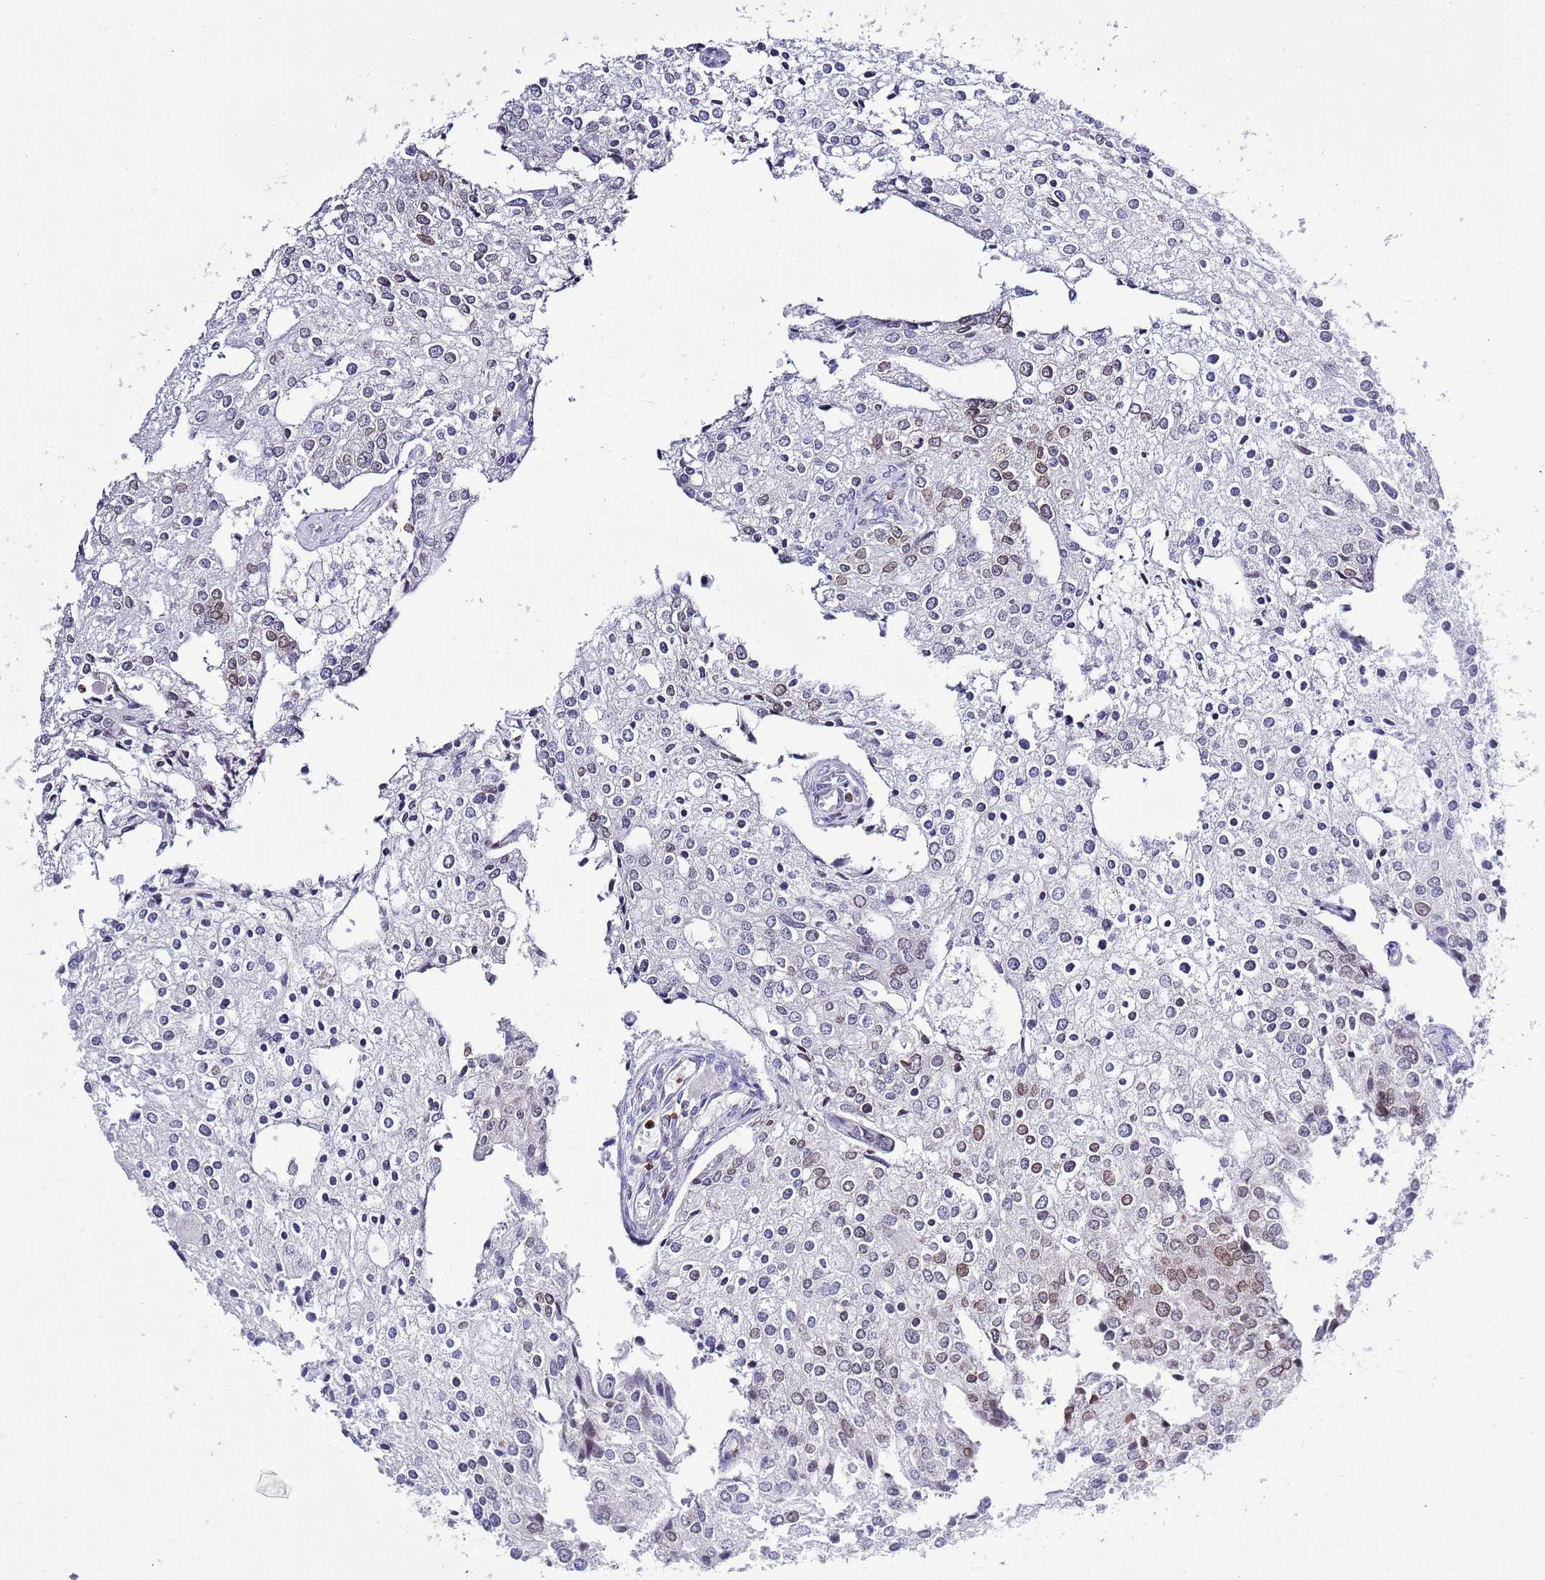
{"staining": {"intensity": "weak", "quantity": "25%-75%", "location": "cytoplasmic/membranous,nuclear"}, "tissue": "prostate cancer", "cell_type": "Tumor cells", "image_type": "cancer", "snomed": [{"axis": "morphology", "description": "Adenocarcinoma, High grade"}, {"axis": "topography", "description": "Prostate"}], "caption": "Immunohistochemistry (IHC) histopathology image of neoplastic tissue: human prostate adenocarcinoma (high-grade) stained using immunohistochemistry (IHC) displays low levels of weak protein expression localized specifically in the cytoplasmic/membranous and nuclear of tumor cells, appearing as a cytoplasmic/membranous and nuclear brown color.", "gene": "LBR", "patient": {"sex": "male", "age": 62}}